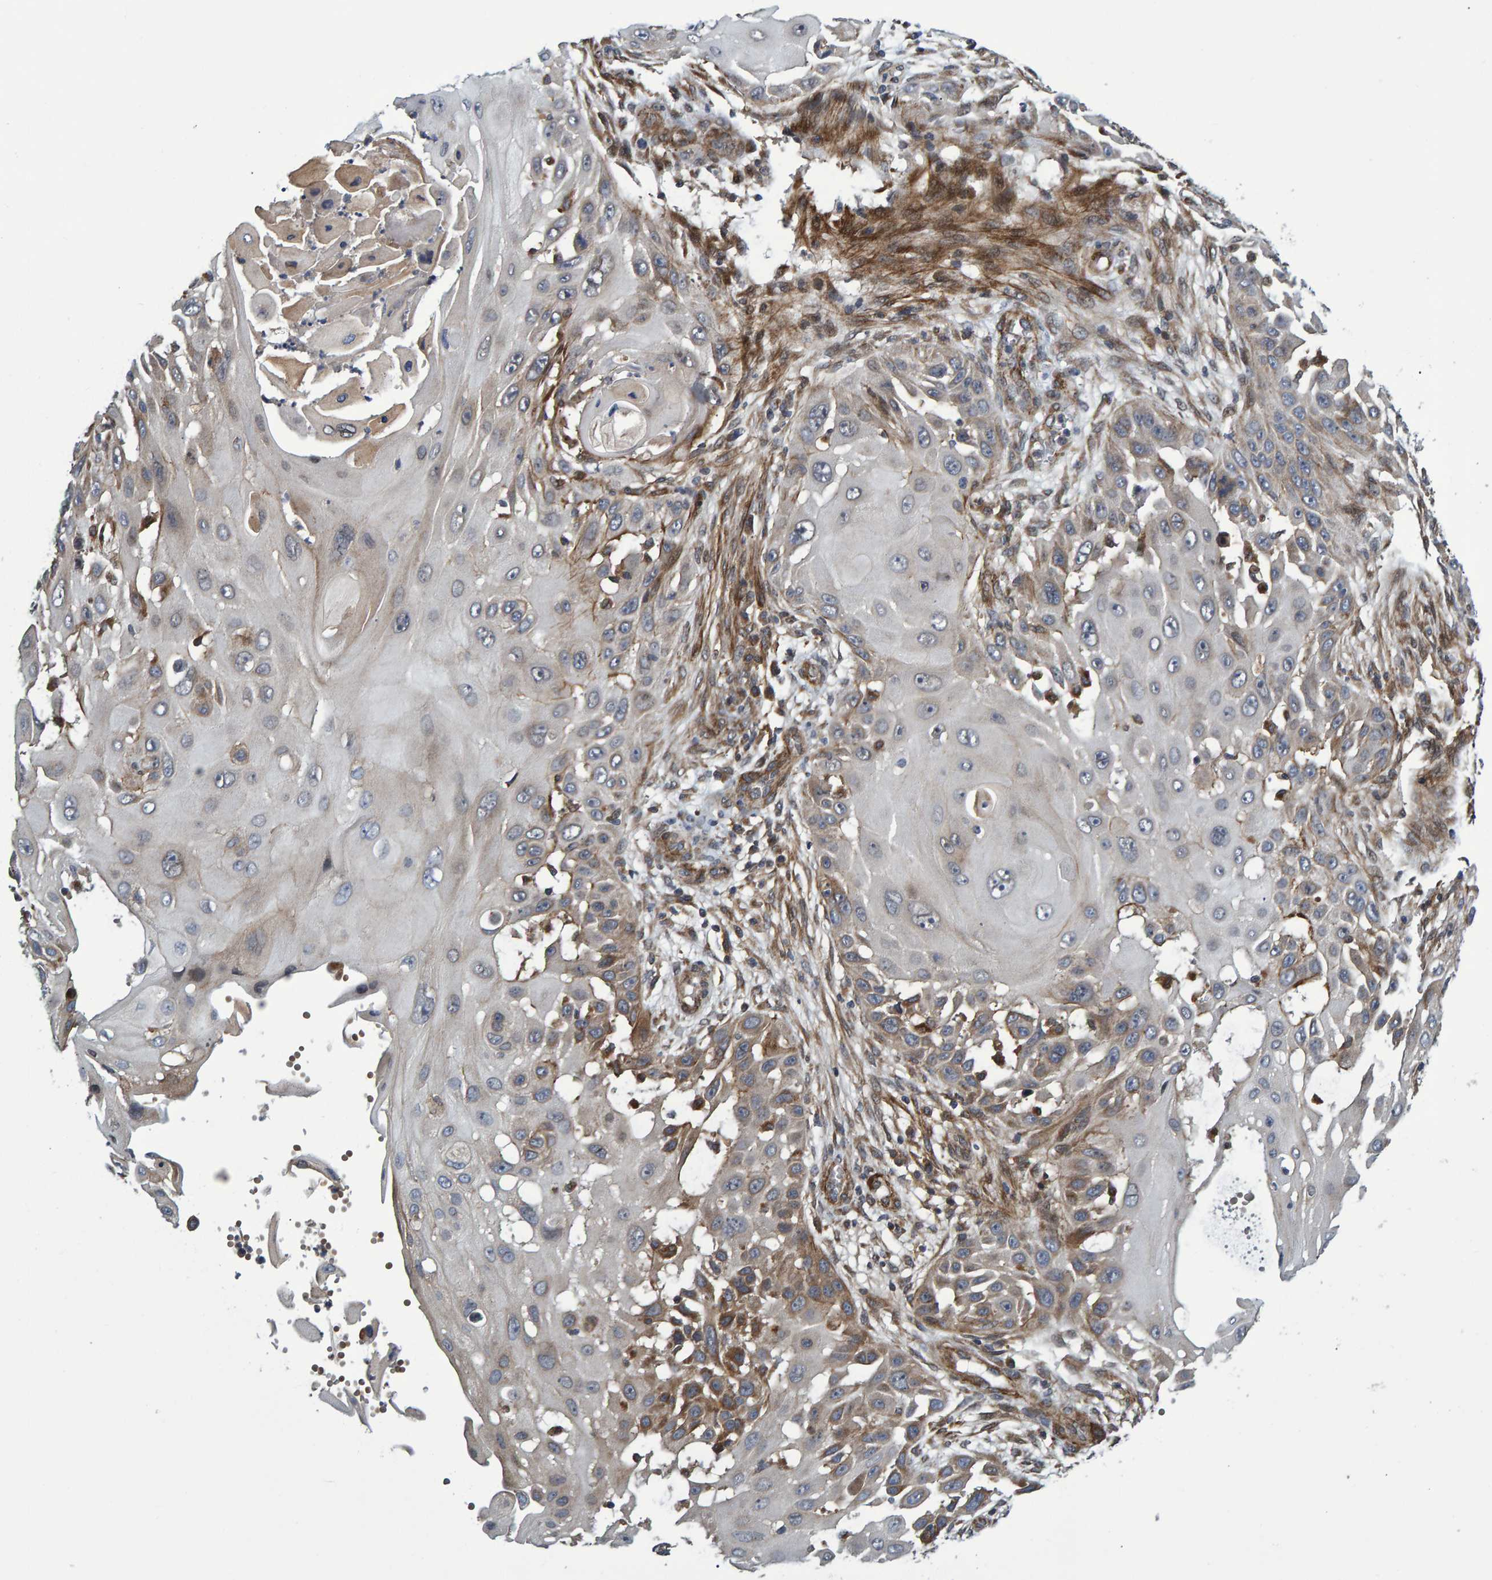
{"staining": {"intensity": "moderate", "quantity": "<25%", "location": "cytoplasmic/membranous"}, "tissue": "skin cancer", "cell_type": "Tumor cells", "image_type": "cancer", "snomed": [{"axis": "morphology", "description": "Squamous cell carcinoma, NOS"}, {"axis": "topography", "description": "Skin"}], "caption": "This is an image of IHC staining of skin cancer (squamous cell carcinoma), which shows moderate staining in the cytoplasmic/membranous of tumor cells.", "gene": "ATP6V1H", "patient": {"sex": "female", "age": 44}}